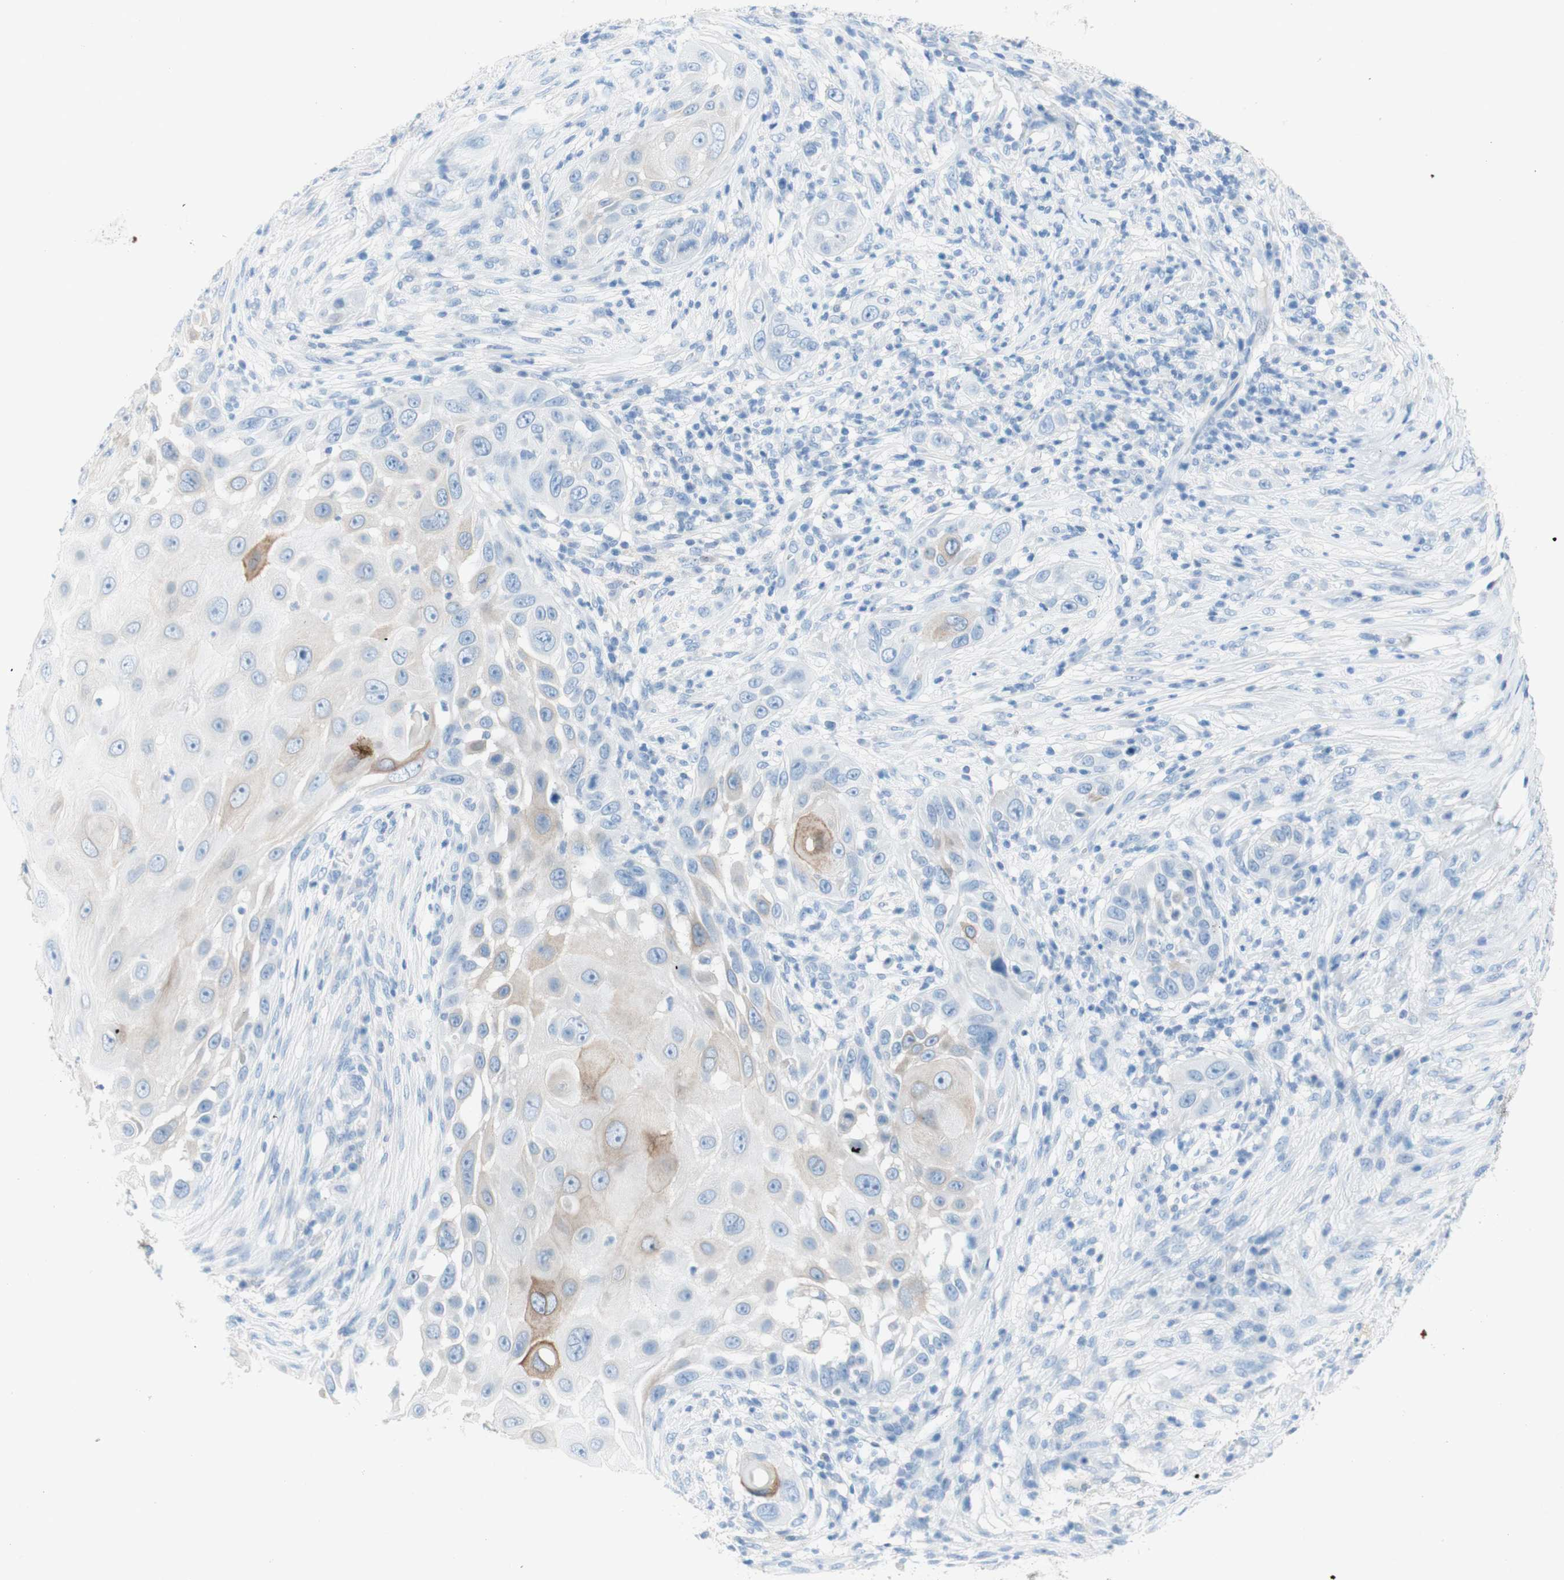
{"staining": {"intensity": "weak", "quantity": "<25%", "location": "cytoplasmic/membranous"}, "tissue": "skin cancer", "cell_type": "Tumor cells", "image_type": "cancer", "snomed": [{"axis": "morphology", "description": "Squamous cell carcinoma, NOS"}, {"axis": "topography", "description": "Skin"}], "caption": "A micrograph of human squamous cell carcinoma (skin) is negative for staining in tumor cells.", "gene": "POLR2J3", "patient": {"sex": "female", "age": 44}}